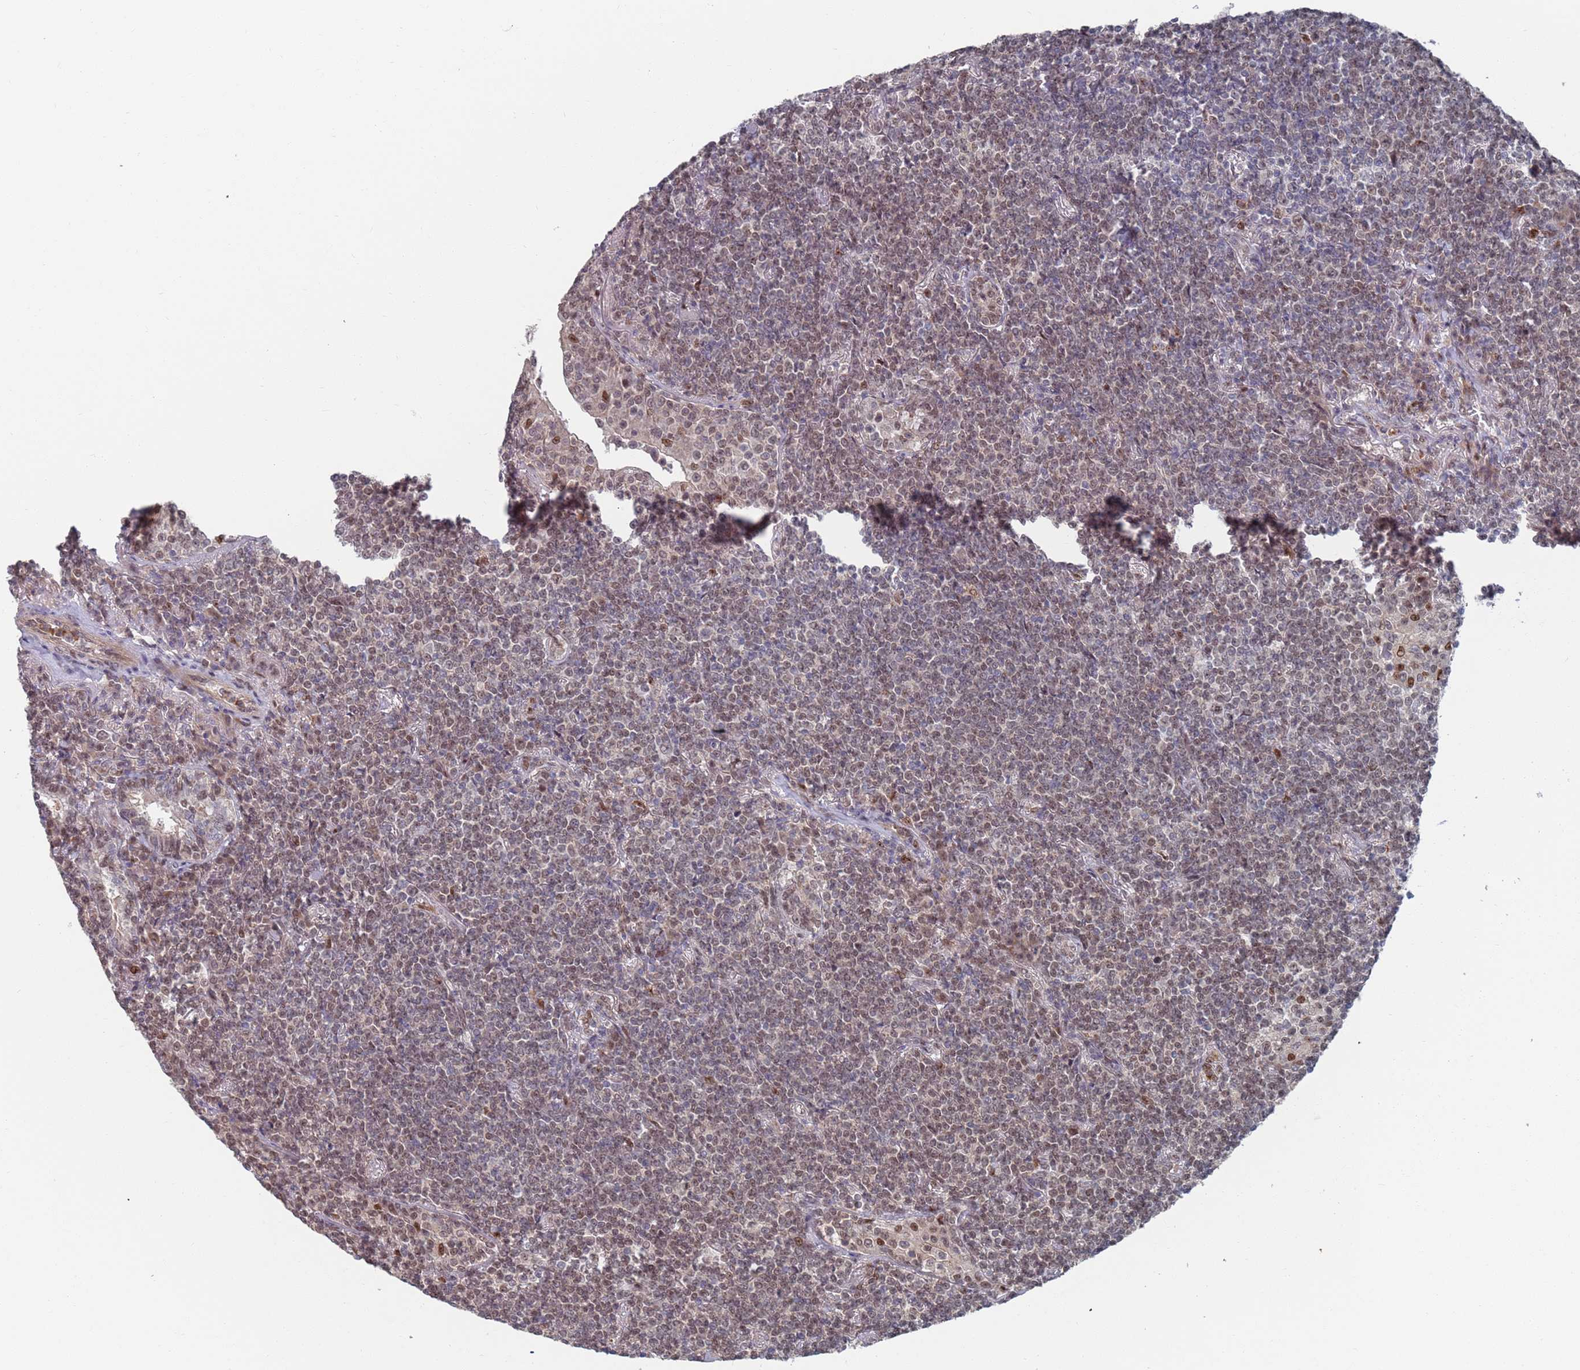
{"staining": {"intensity": "weak", "quantity": ">75%", "location": "nuclear"}, "tissue": "lymphoma", "cell_type": "Tumor cells", "image_type": "cancer", "snomed": [{"axis": "morphology", "description": "Malignant lymphoma, non-Hodgkin's type, Low grade"}, {"axis": "topography", "description": "Lung"}], "caption": "DAB immunohistochemical staining of human low-grade malignant lymphoma, non-Hodgkin's type reveals weak nuclear protein staining in about >75% of tumor cells. (brown staining indicates protein expression, while blue staining denotes nuclei).", "gene": "RPP25", "patient": {"sex": "female", "age": 71}}